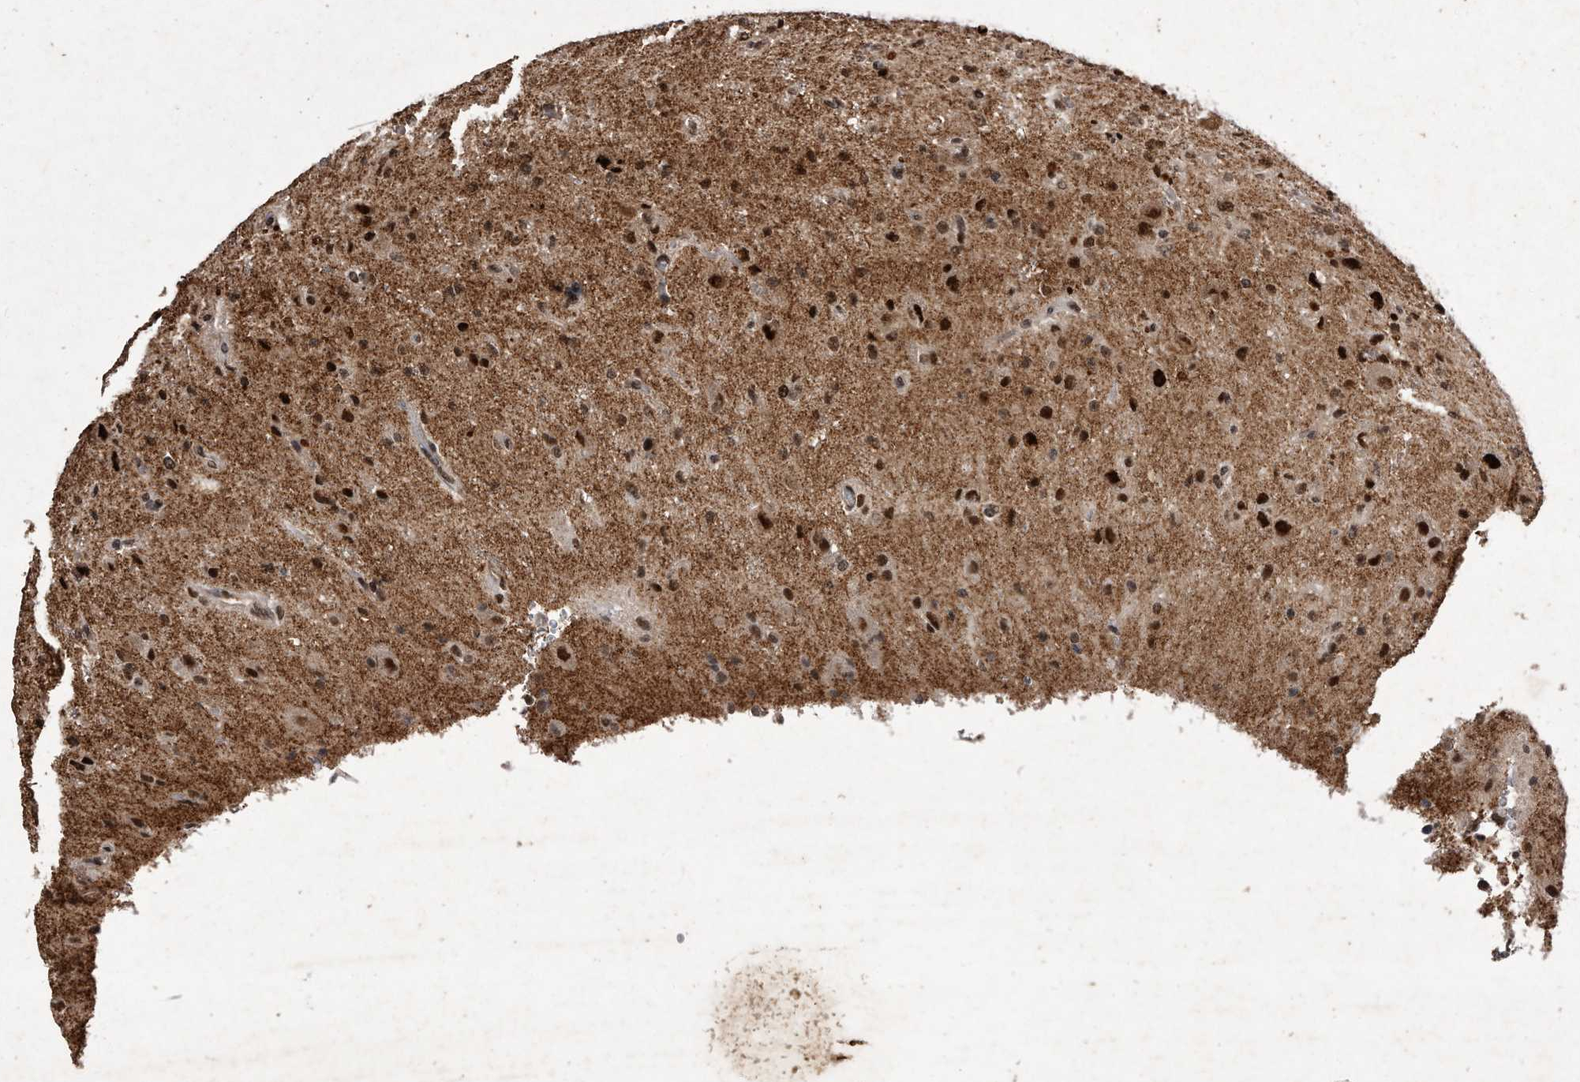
{"staining": {"intensity": "moderate", "quantity": "25%-75%", "location": "nuclear"}, "tissue": "glioma", "cell_type": "Tumor cells", "image_type": "cancer", "snomed": [{"axis": "morphology", "description": "Glioma, malignant, High grade"}, {"axis": "topography", "description": "pancreas cauda"}], "caption": "Immunohistochemistry (IHC) photomicrograph of malignant glioma (high-grade) stained for a protein (brown), which shows medium levels of moderate nuclear positivity in about 25%-75% of tumor cells.", "gene": "RAD23B", "patient": {"sex": "male", "age": 60}}